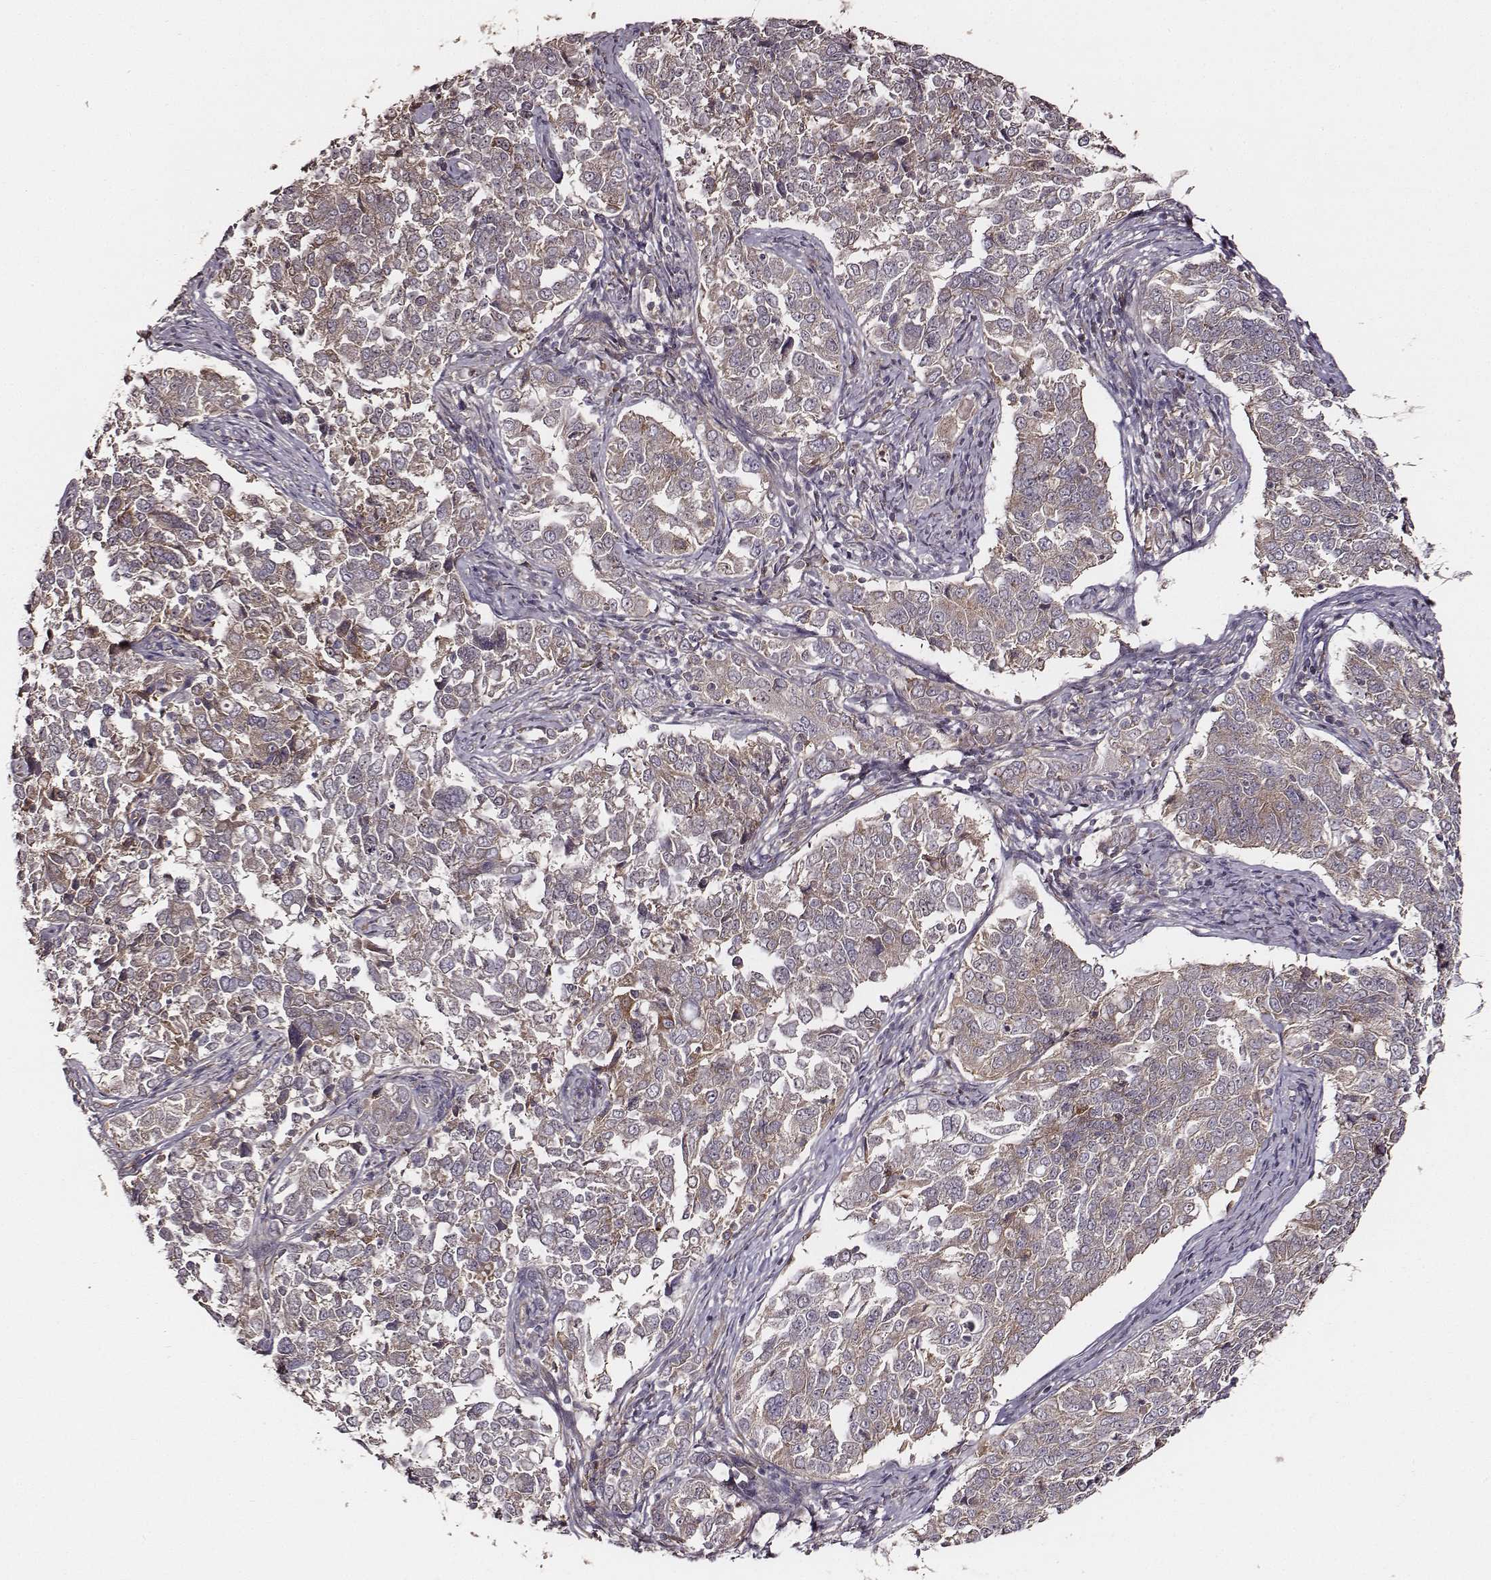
{"staining": {"intensity": "weak", "quantity": ">75%", "location": "cytoplasmic/membranous"}, "tissue": "endometrial cancer", "cell_type": "Tumor cells", "image_type": "cancer", "snomed": [{"axis": "morphology", "description": "Adenocarcinoma, NOS"}, {"axis": "topography", "description": "Endometrium"}], "caption": "Weak cytoplasmic/membranous protein positivity is appreciated in about >75% of tumor cells in endometrial cancer (adenocarcinoma).", "gene": "VPS26A", "patient": {"sex": "female", "age": 43}}